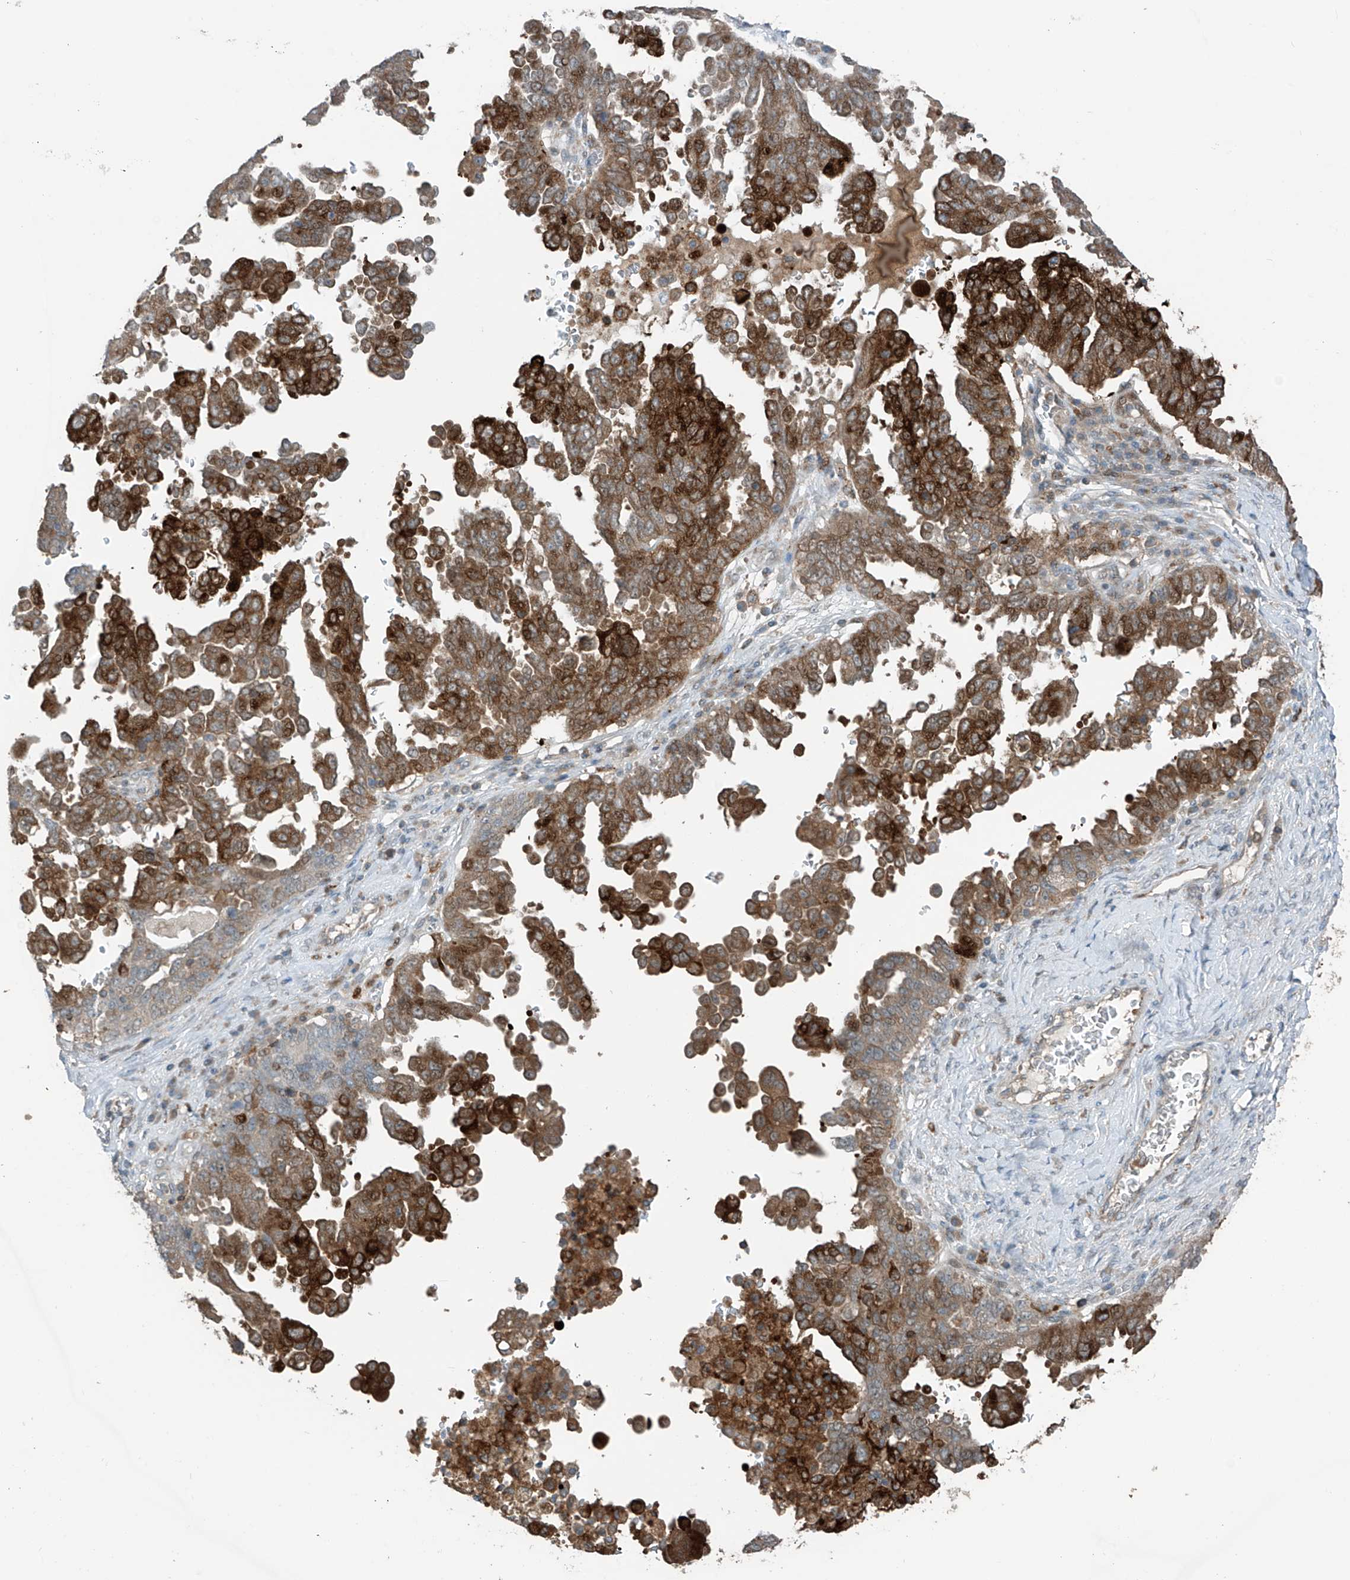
{"staining": {"intensity": "strong", "quantity": ">75%", "location": "cytoplasmic/membranous"}, "tissue": "ovarian cancer", "cell_type": "Tumor cells", "image_type": "cancer", "snomed": [{"axis": "morphology", "description": "Carcinoma, endometroid"}, {"axis": "topography", "description": "Ovary"}], "caption": "High-magnification brightfield microscopy of ovarian cancer stained with DAB (brown) and counterstained with hematoxylin (blue). tumor cells exhibit strong cytoplasmic/membranous expression is seen in approximately>75% of cells.", "gene": "SAMD3", "patient": {"sex": "female", "age": 62}}